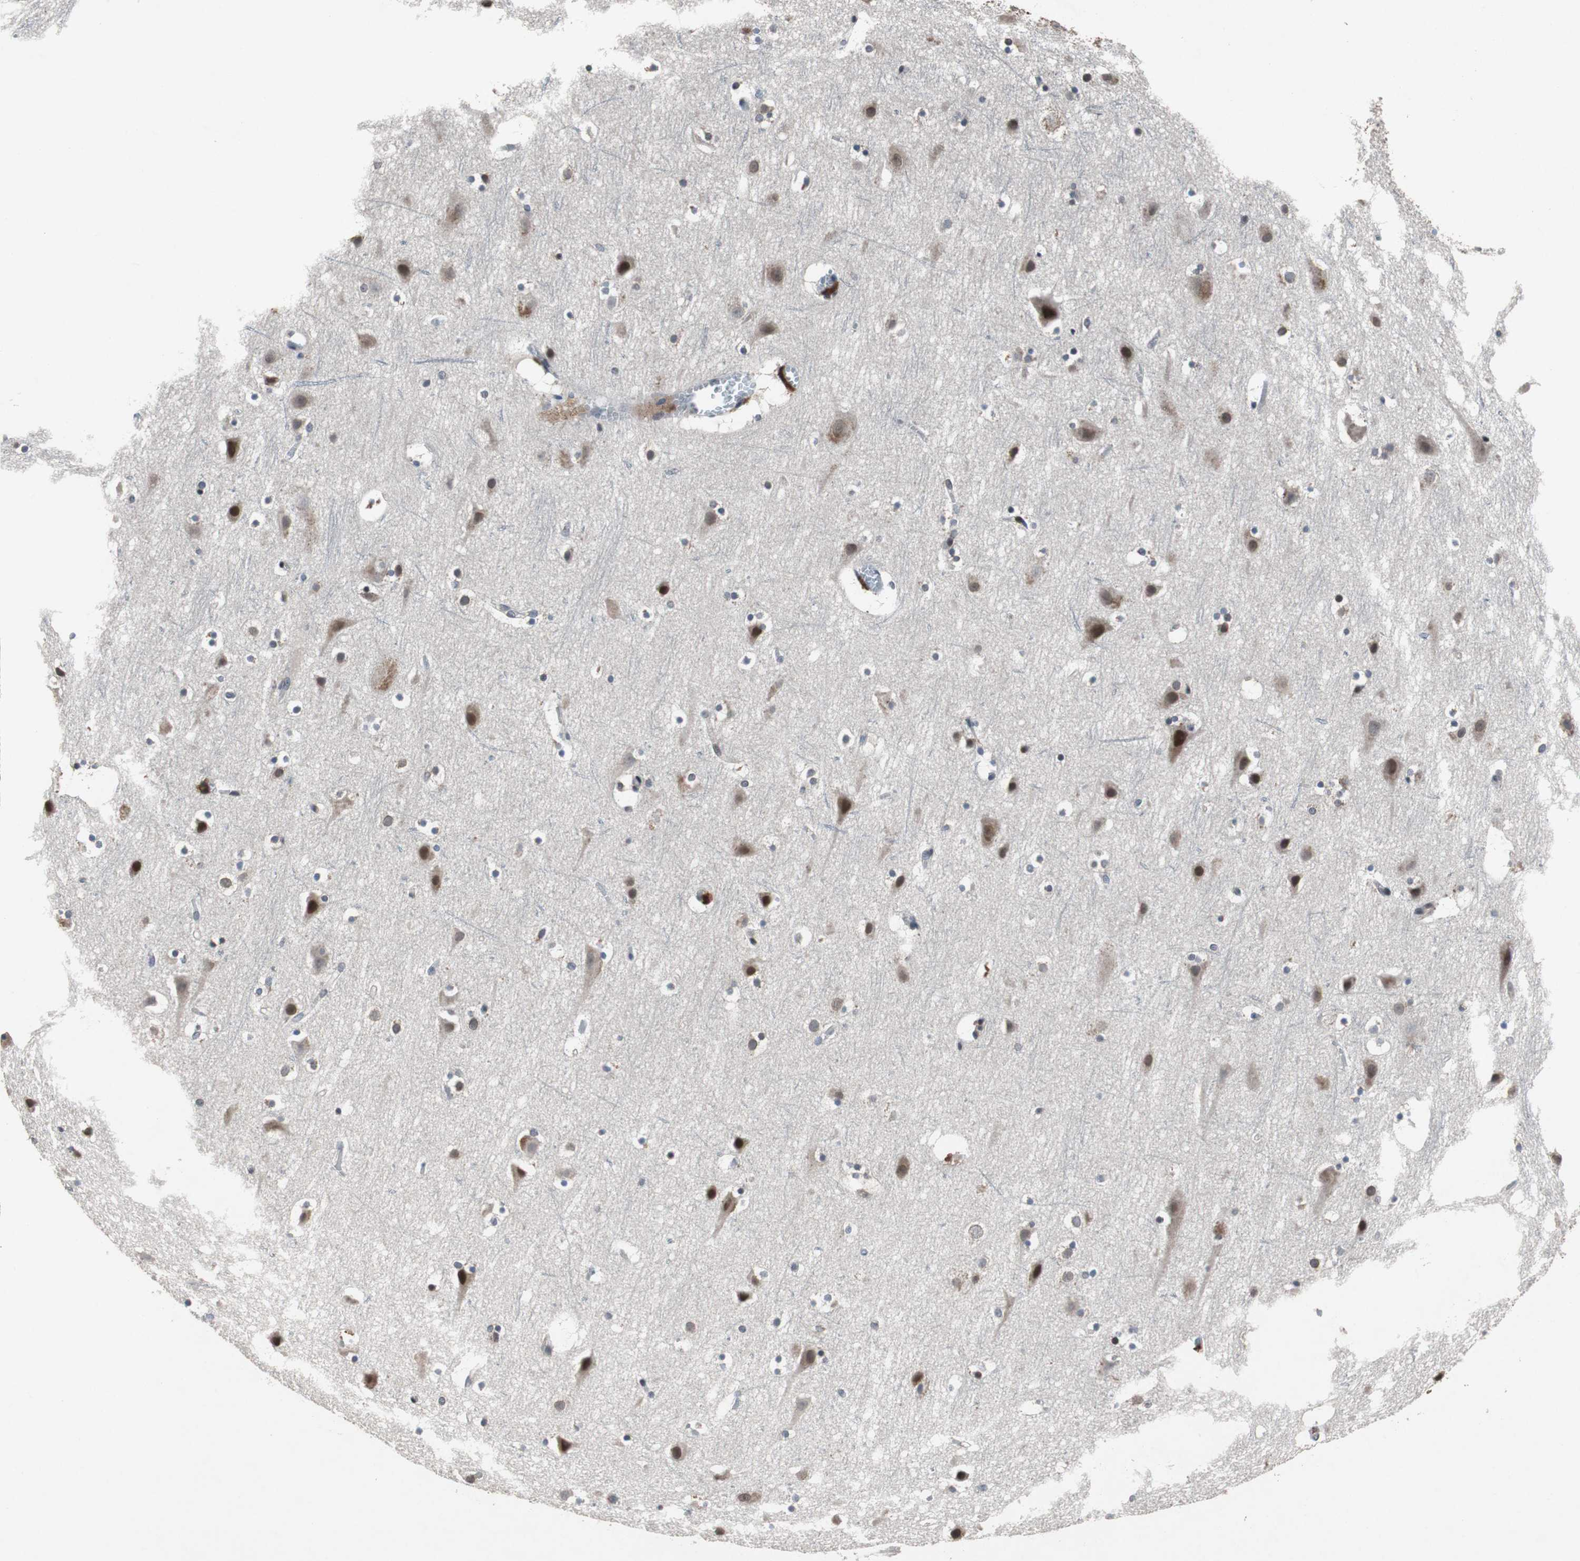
{"staining": {"intensity": "negative", "quantity": "none", "location": "none"}, "tissue": "cerebral cortex", "cell_type": "Endothelial cells", "image_type": "normal", "snomed": [{"axis": "morphology", "description": "Normal tissue, NOS"}, {"axis": "topography", "description": "Cerebral cortex"}], "caption": "This is a micrograph of IHC staining of benign cerebral cortex, which shows no expression in endothelial cells.", "gene": "TP63", "patient": {"sex": "male", "age": 45}}